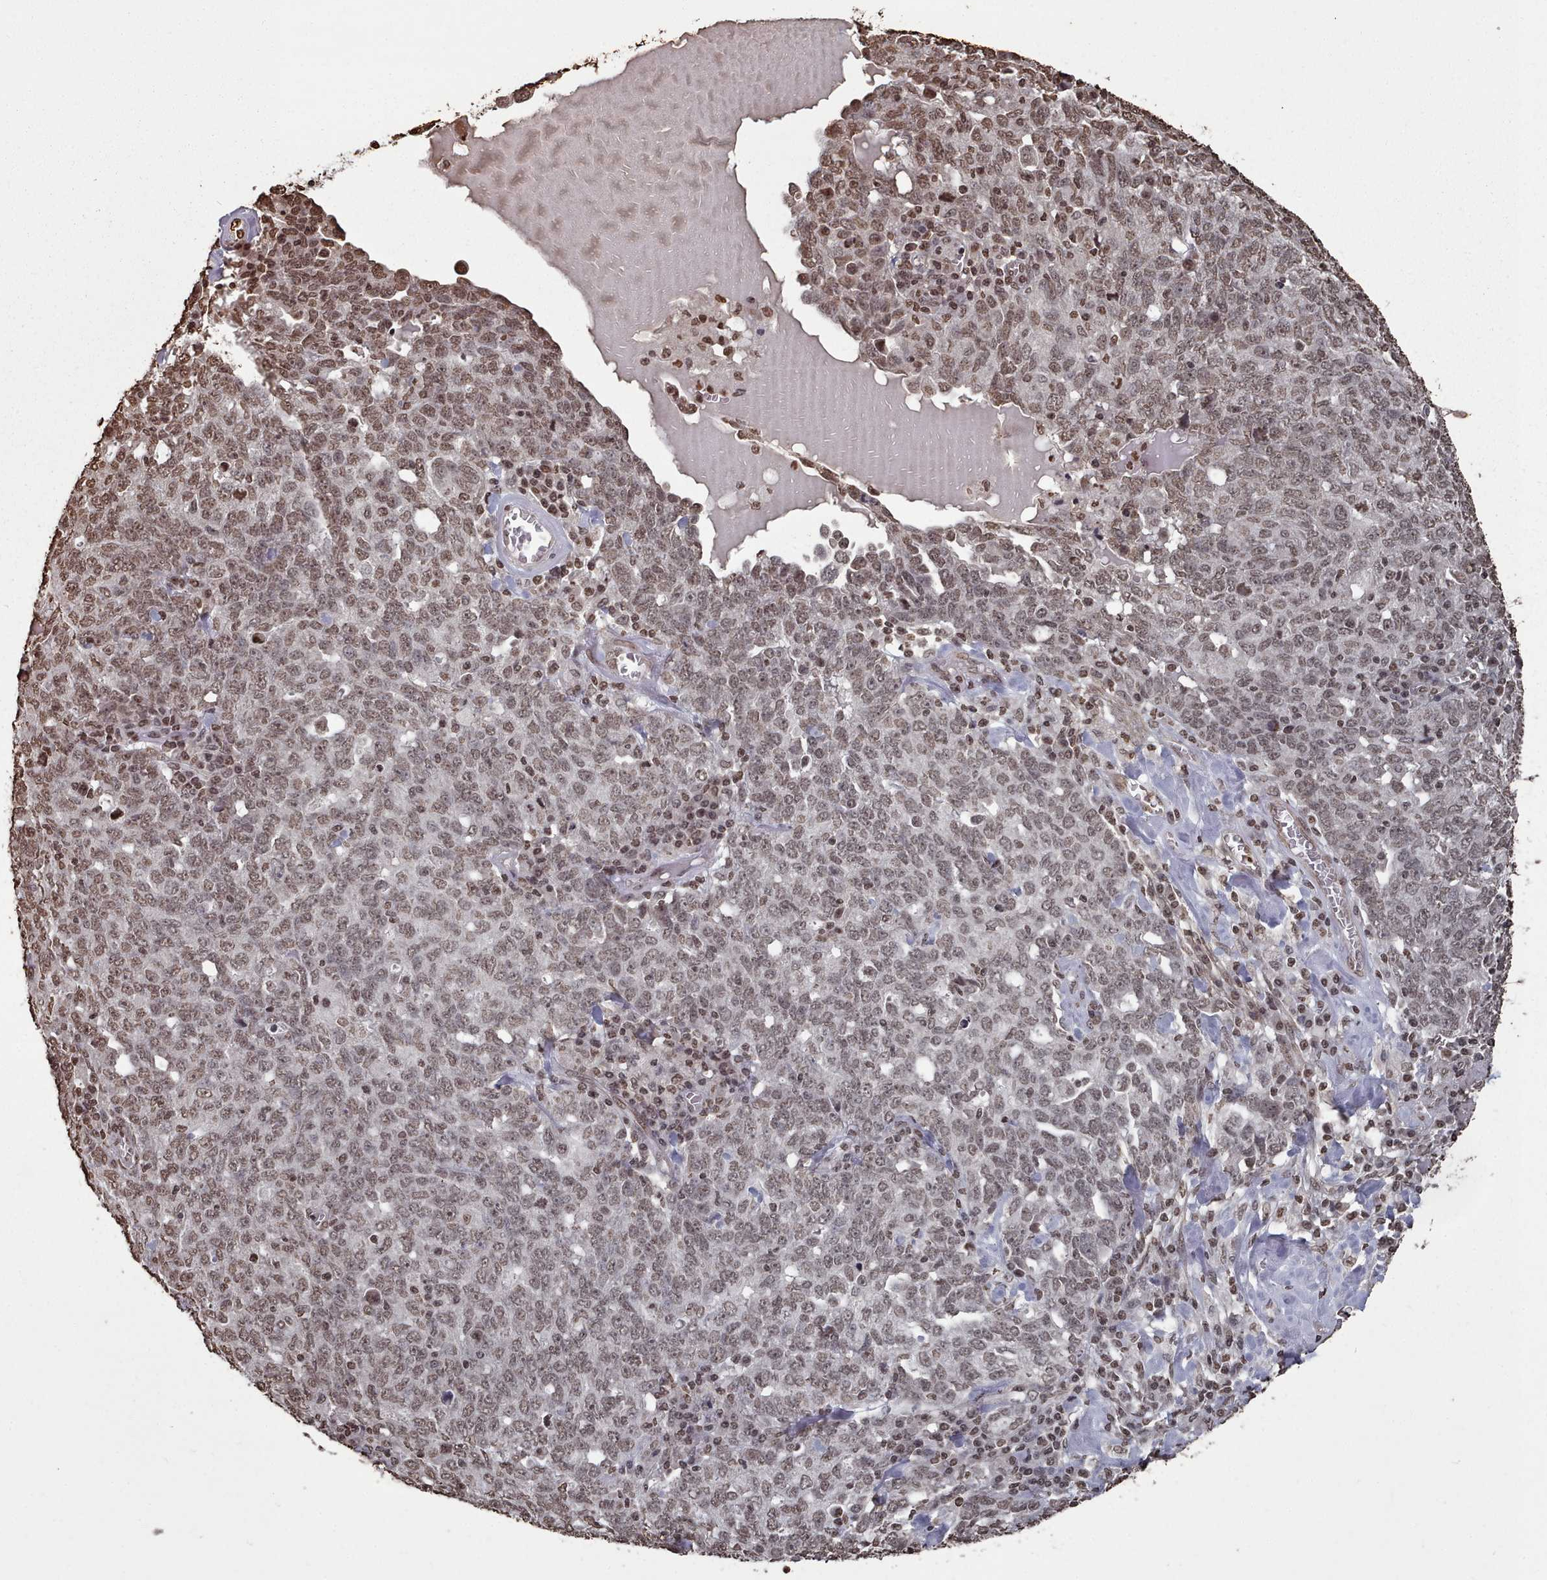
{"staining": {"intensity": "moderate", "quantity": ">75%", "location": "nuclear"}, "tissue": "ovarian cancer", "cell_type": "Tumor cells", "image_type": "cancer", "snomed": [{"axis": "morphology", "description": "Carcinoma, endometroid"}, {"axis": "topography", "description": "Ovary"}], "caption": "Moderate nuclear staining for a protein is identified in approximately >75% of tumor cells of ovarian cancer (endometroid carcinoma) using immunohistochemistry (IHC).", "gene": "PLEKHG5", "patient": {"sex": "female", "age": 62}}